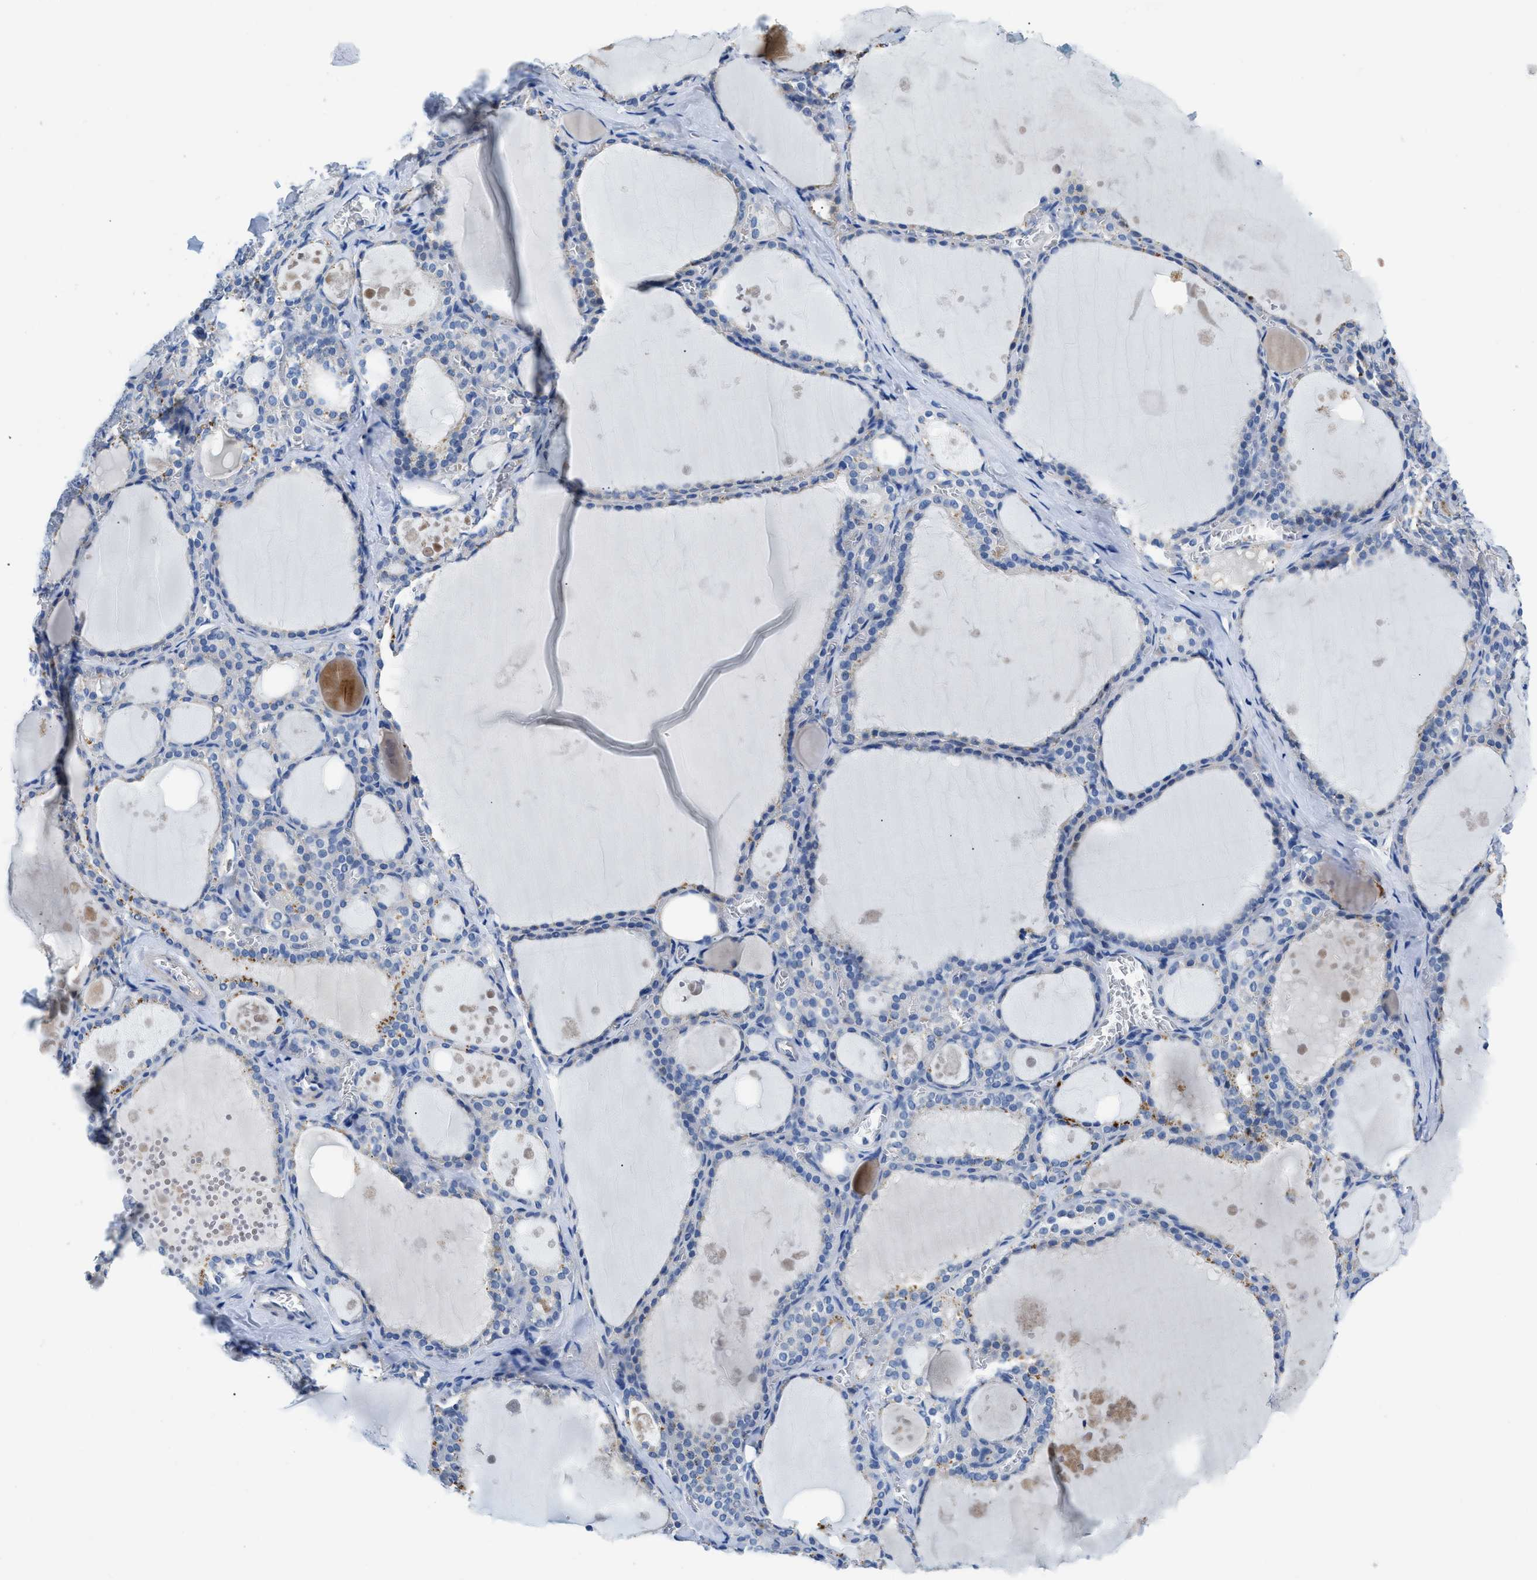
{"staining": {"intensity": "weak", "quantity": "25%-75%", "location": "cytoplasmic/membranous"}, "tissue": "thyroid gland", "cell_type": "Glandular cells", "image_type": "normal", "snomed": [{"axis": "morphology", "description": "Normal tissue, NOS"}, {"axis": "topography", "description": "Thyroid gland"}], "caption": "The micrograph shows immunohistochemical staining of unremarkable thyroid gland. There is weak cytoplasmic/membranous expression is present in about 25%-75% of glandular cells.", "gene": "SLC10A6", "patient": {"sex": "male", "age": 56}}